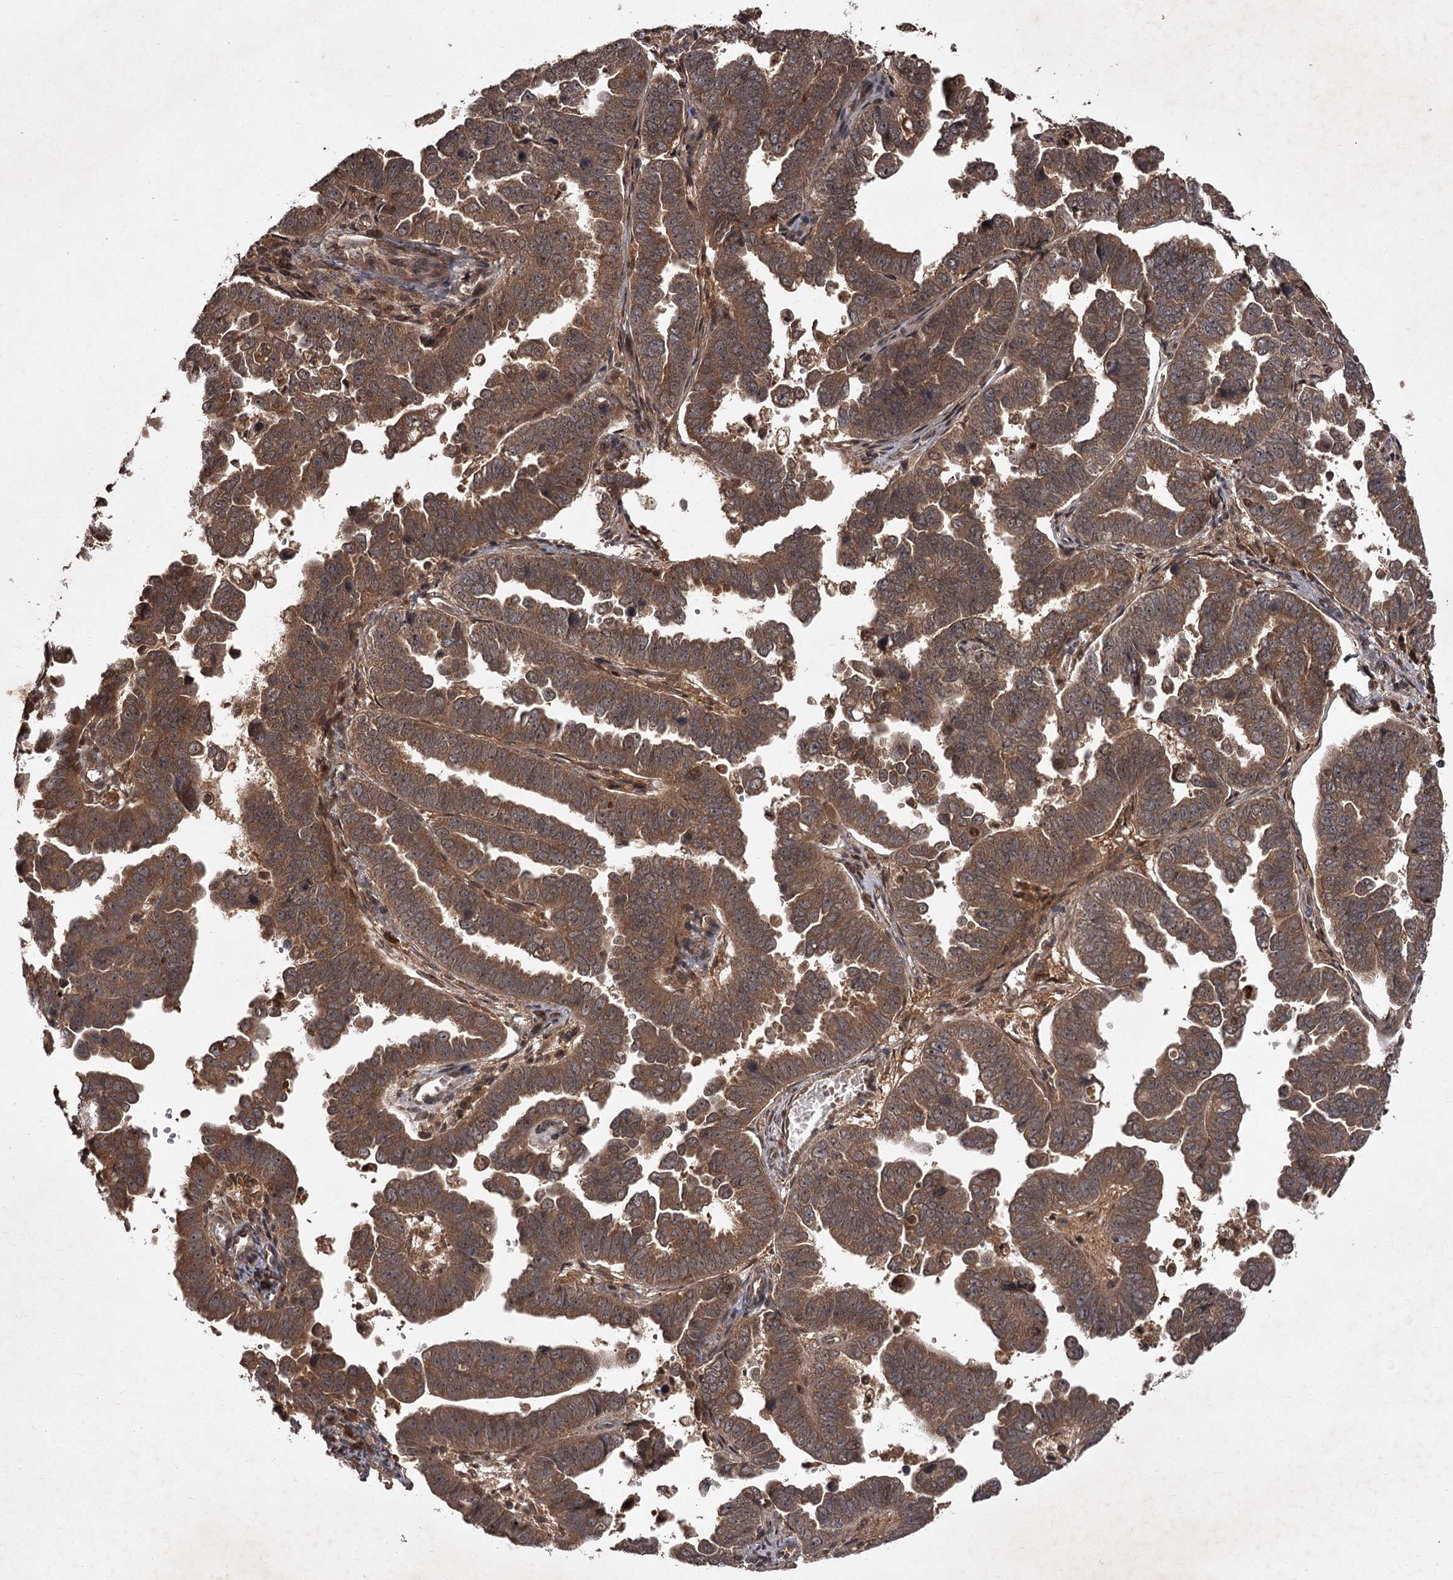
{"staining": {"intensity": "moderate", "quantity": ">75%", "location": "cytoplasmic/membranous"}, "tissue": "endometrial cancer", "cell_type": "Tumor cells", "image_type": "cancer", "snomed": [{"axis": "morphology", "description": "Adenocarcinoma, NOS"}, {"axis": "topography", "description": "Endometrium"}], "caption": "Human endometrial adenocarcinoma stained with a protein marker demonstrates moderate staining in tumor cells.", "gene": "TBC1D23", "patient": {"sex": "female", "age": 75}}